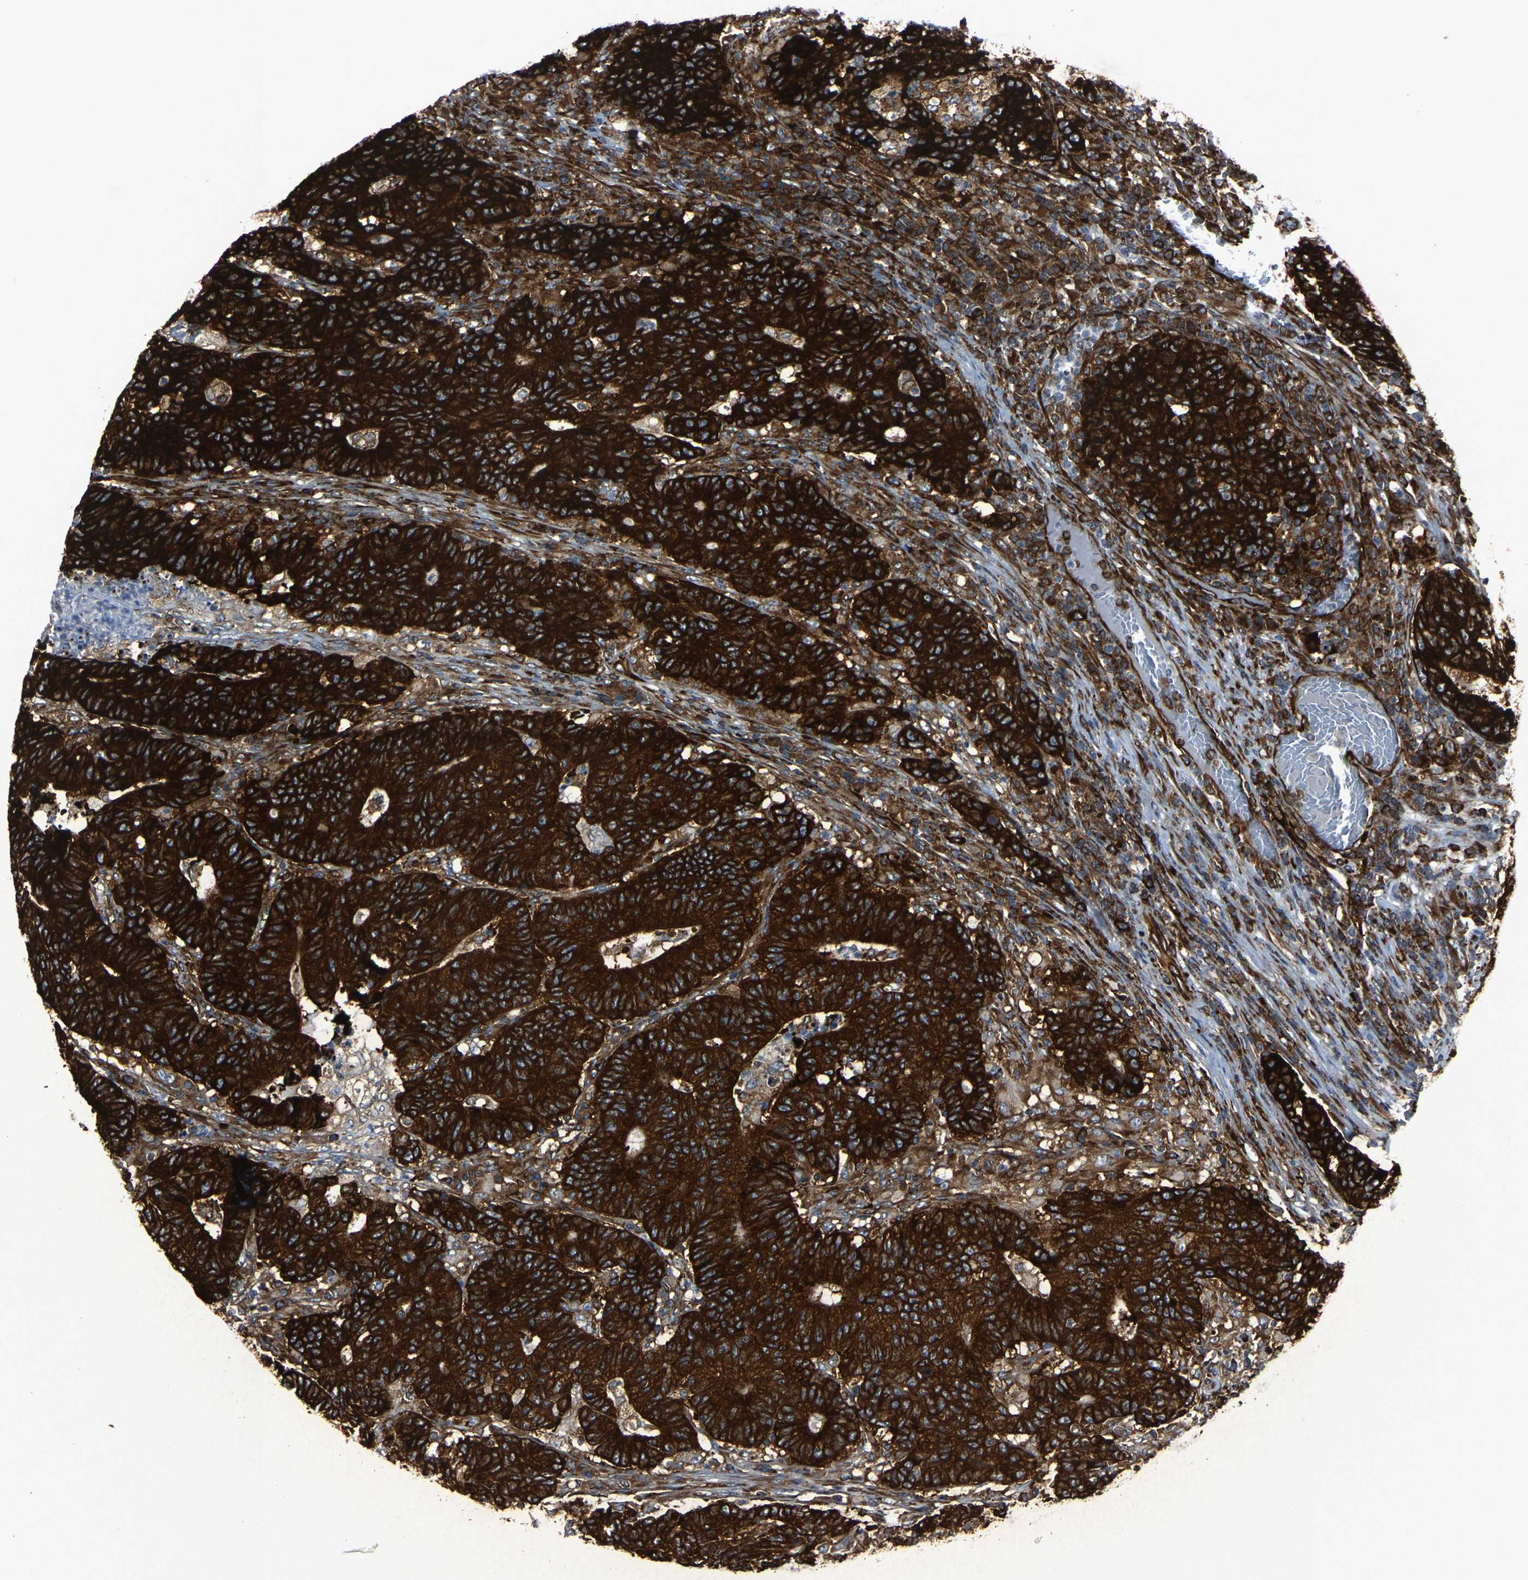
{"staining": {"intensity": "strong", "quantity": ">75%", "location": "cytoplasmic/membranous"}, "tissue": "colorectal cancer", "cell_type": "Tumor cells", "image_type": "cancer", "snomed": [{"axis": "morphology", "description": "Normal tissue, NOS"}, {"axis": "morphology", "description": "Adenocarcinoma, NOS"}, {"axis": "topography", "description": "Colon"}], "caption": "Adenocarcinoma (colorectal) stained with immunohistochemistry reveals strong cytoplasmic/membranous expression in about >75% of tumor cells.", "gene": "MARCHF2", "patient": {"sex": "female", "age": 75}}